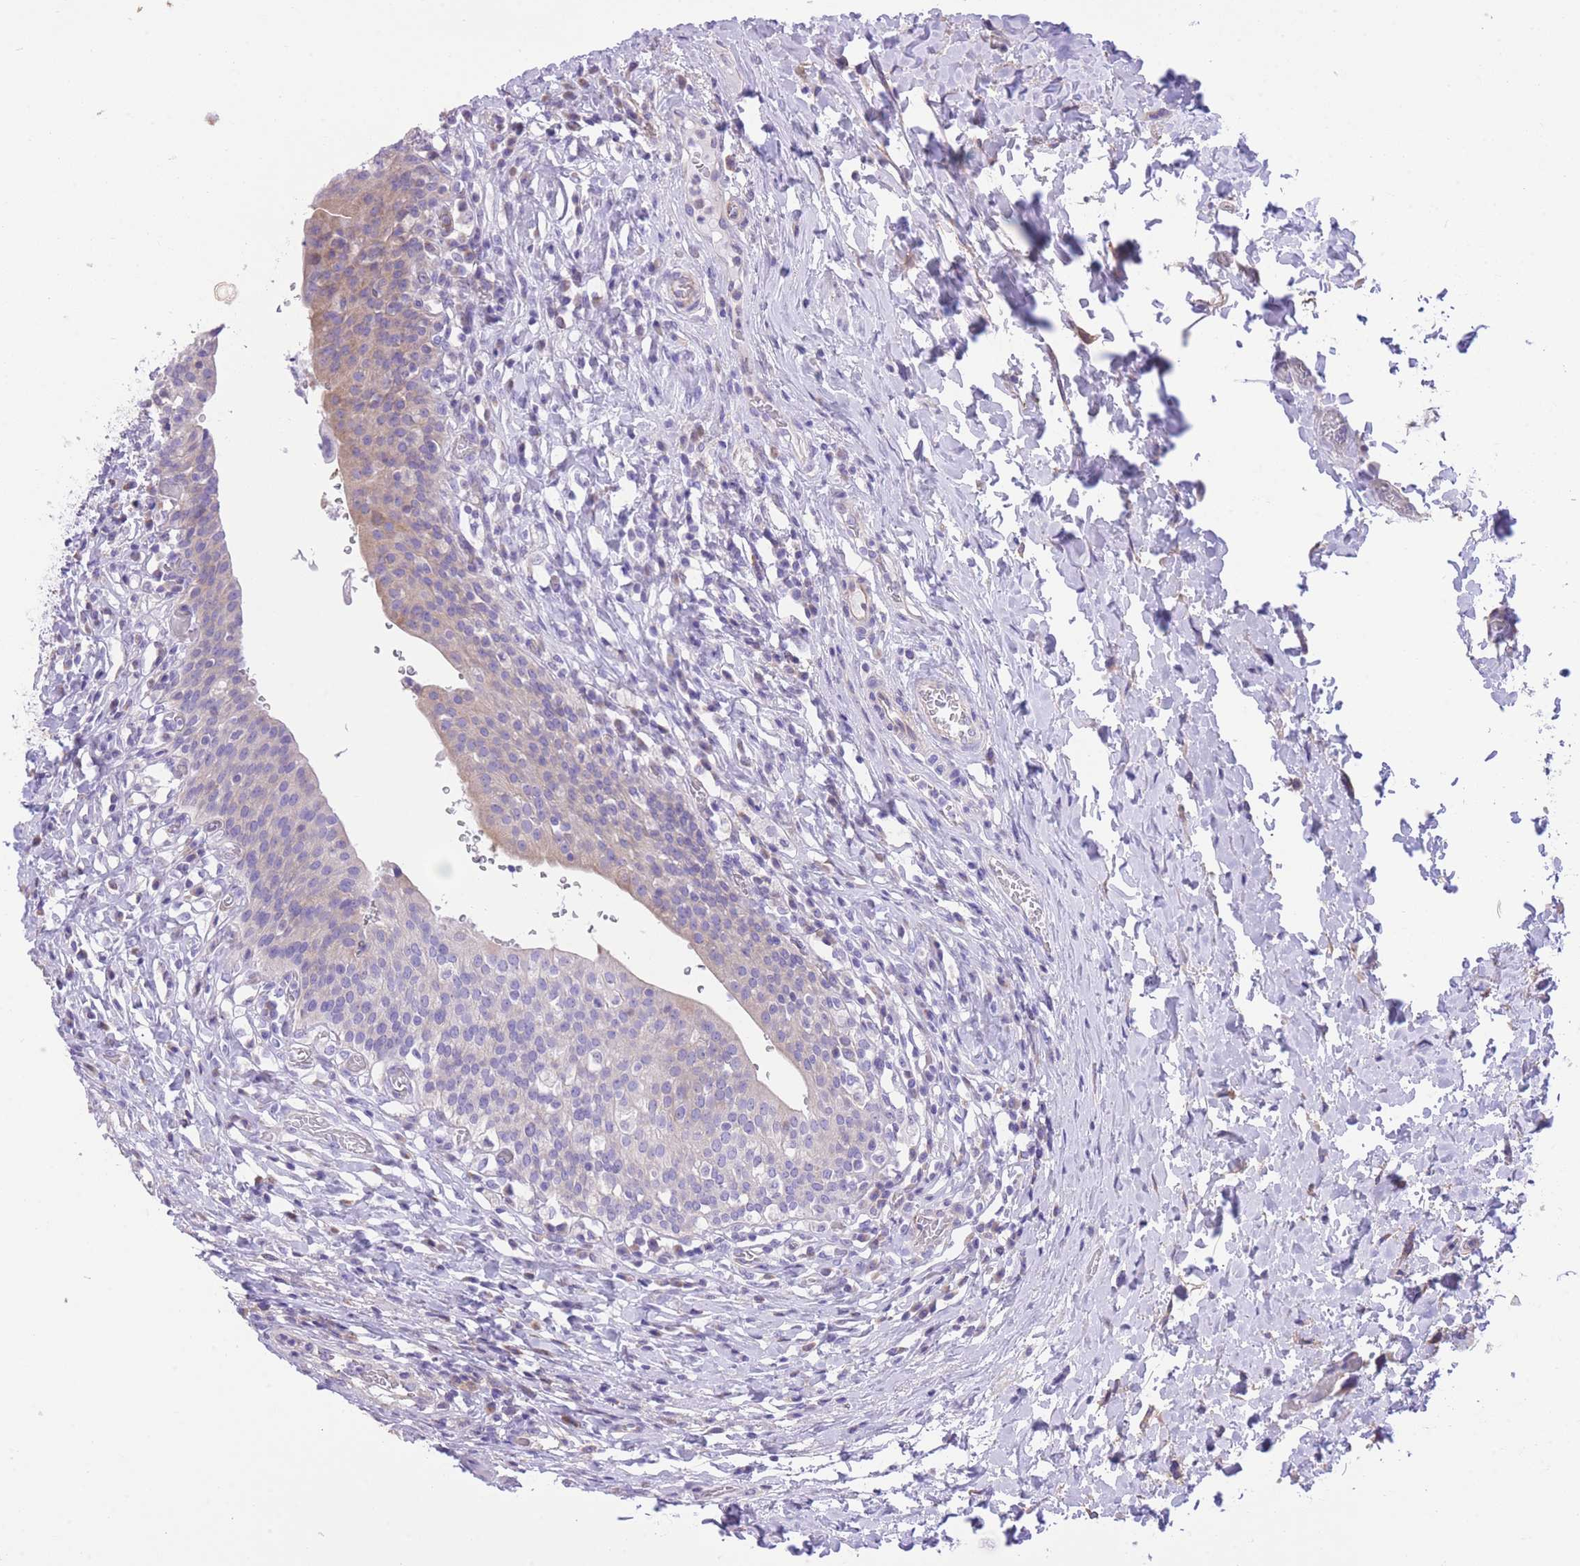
{"staining": {"intensity": "moderate", "quantity": "25%-75%", "location": "cytoplasmic/membranous"}, "tissue": "urinary bladder", "cell_type": "Urothelial cells", "image_type": "normal", "snomed": [{"axis": "morphology", "description": "Normal tissue, NOS"}, {"axis": "morphology", "description": "Inflammation, NOS"}, {"axis": "topography", "description": "Urinary bladder"}], "caption": "Moderate cytoplasmic/membranous protein expression is identified in approximately 25%-75% of urothelial cells in urinary bladder. Using DAB (3,3'-diaminobenzidine) (brown) and hematoxylin (blue) stains, captured at high magnification using brightfield microscopy.", "gene": "RHOU", "patient": {"sex": "male", "age": 64}}